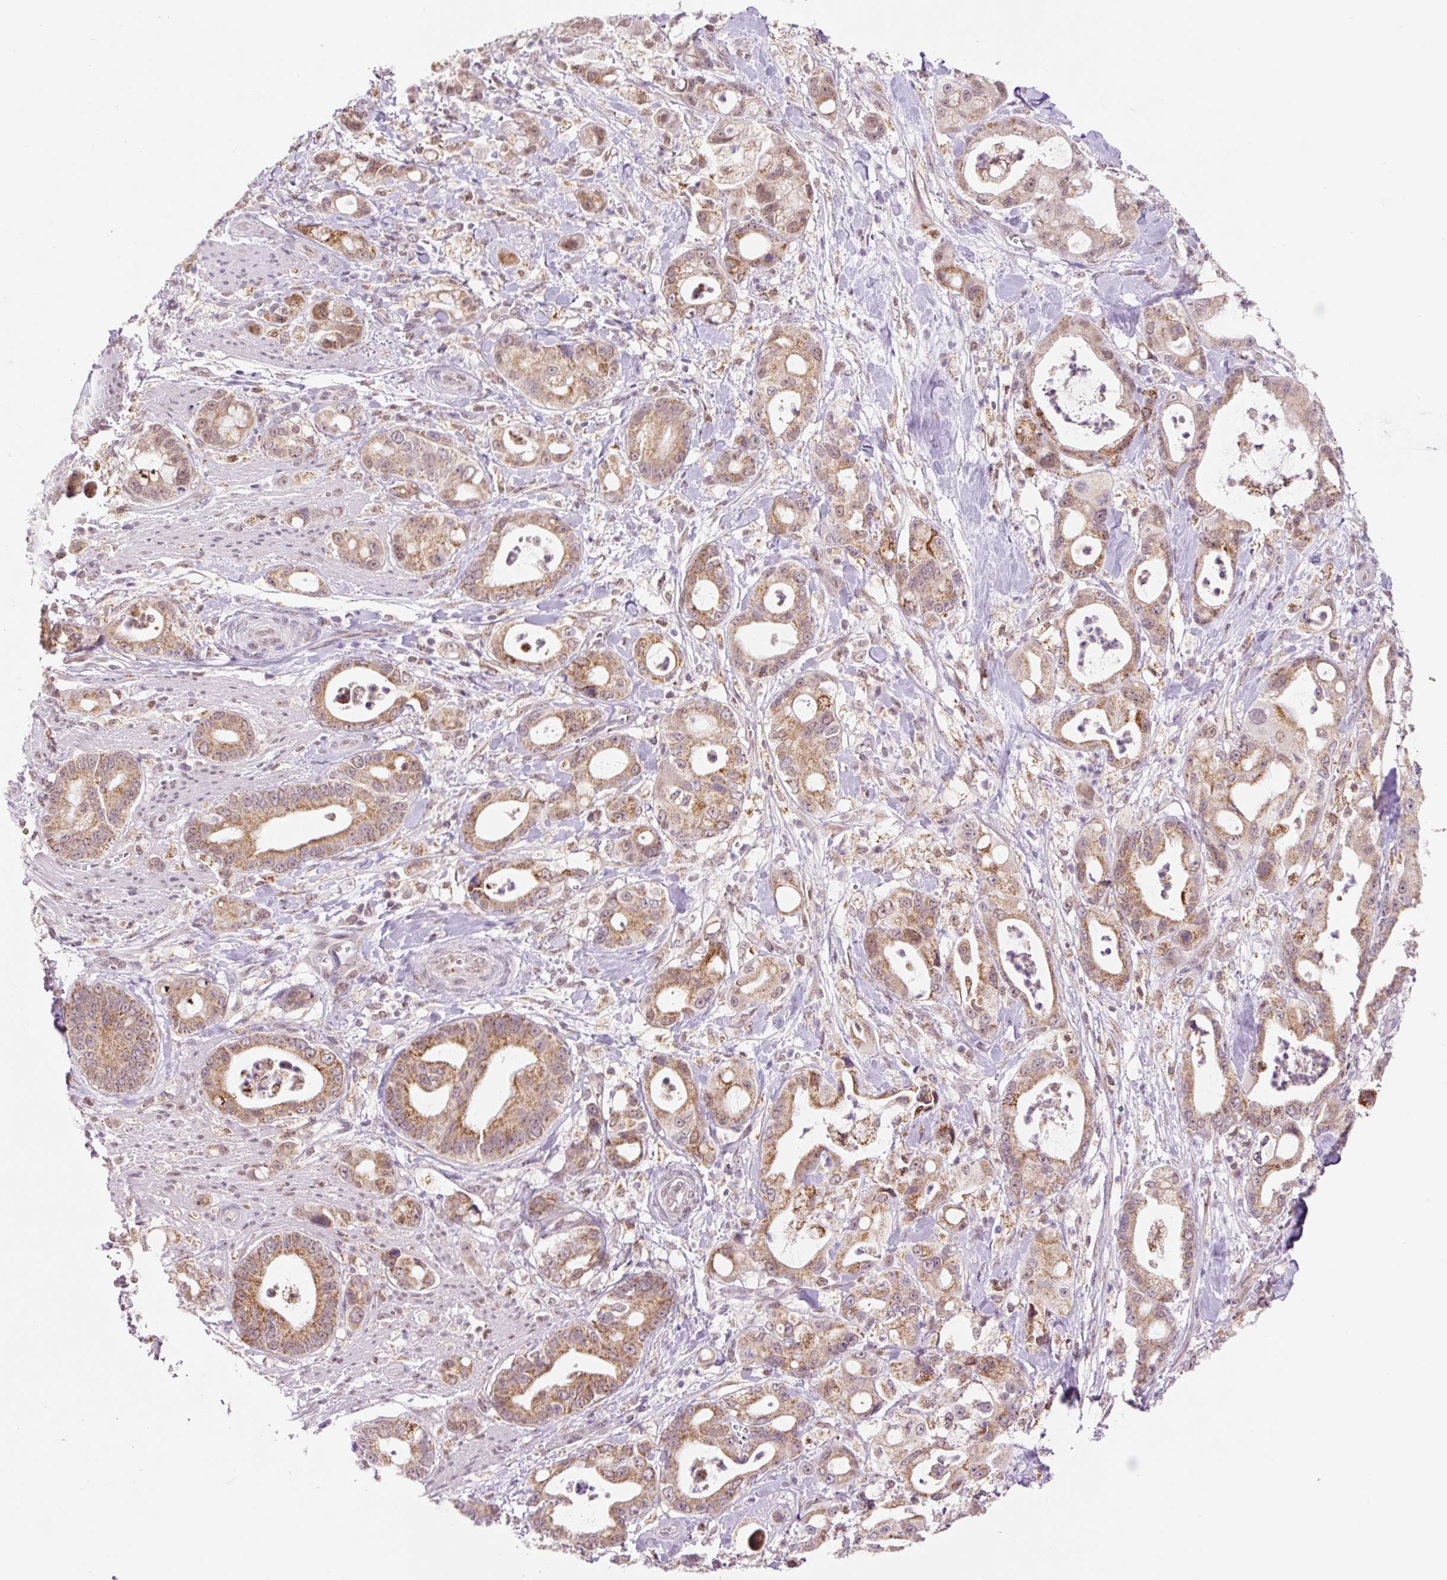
{"staining": {"intensity": "moderate", "quantity": ">75%", "location": "cytoplasmic/membranous,nuclear"}, "tissue": "pancreatic cancer", "cell_type": "Tumor cells", "image_type": "cancer", "snomed": [{"axis": "morphology", "description": "Adenocarcinoma, NOS"}, {"axis": "topography", "description": "Pancreas"}], "caption": "This photomicrograph reveals IHC staining of human pancreatic adenocarcinoma, with medium moderate cytoplasmic/membranous and nuclear staining in approximately >75% of tumor cells.", "gene": "PCK2", "patient": {"sex": "male", "age": 68}}